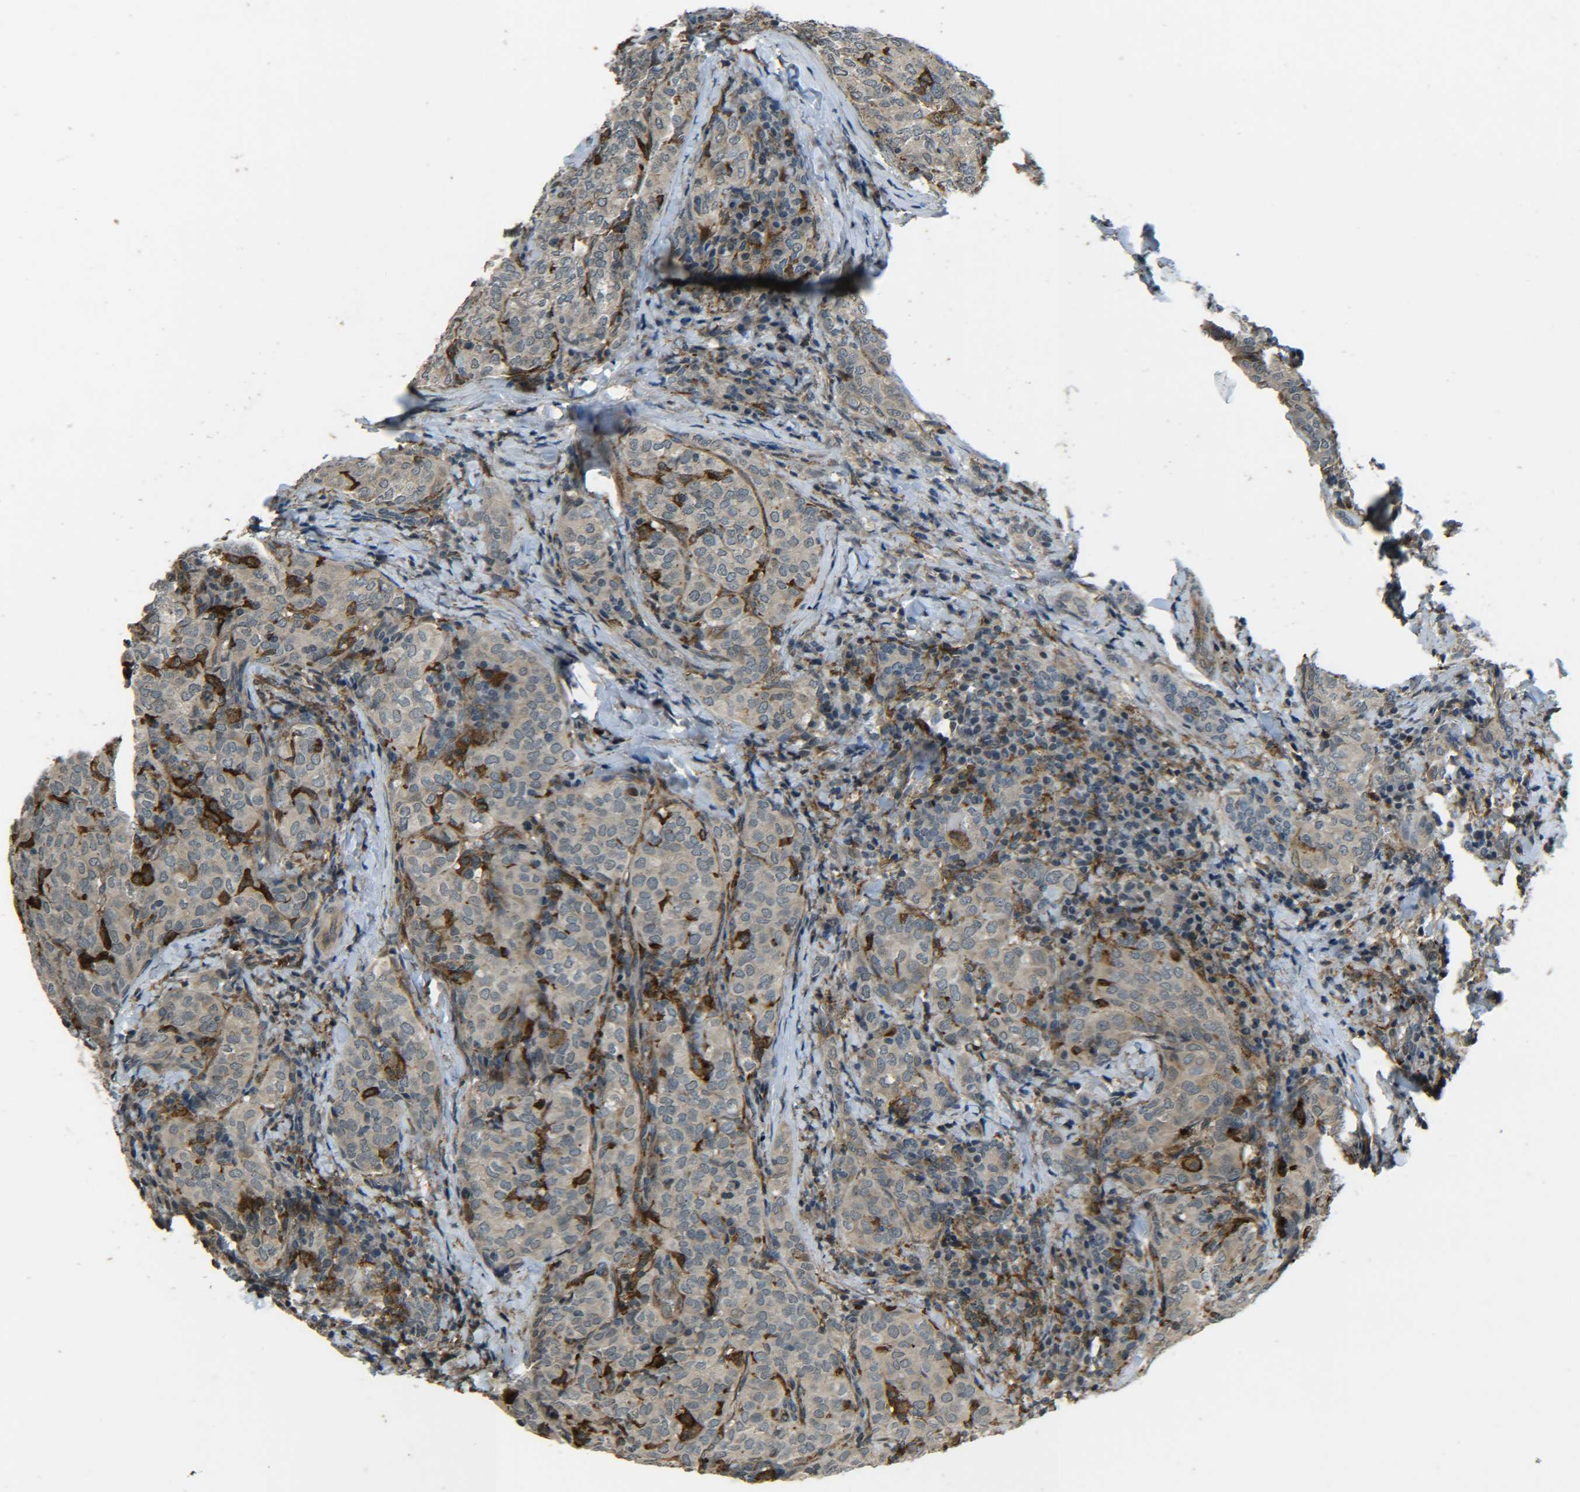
{"staining": {"intensity": "weak", "quantity": ">75%", "location": "cytoplasmic/membranous"}, "tissue": "thyroid cancer", "cell_type": "Tumor cells", "image_type": "cancer", "snomed": [{"axis": "morphology", "description": "Normal tissue, NOS"}, {"axis": "morphology", "description": "Papillary adenocarcinoma, NOS"}, {"axis": "topography", "description": "Thyroid gland"}], "caption": "Weak cytoplasmic/membranous protein positivity is present in approximately >75% of tumor cells in thyroid papillary adenocarcinoma.", "gene": "DAB2", "patient": {"sex": "female", "age": 30}}